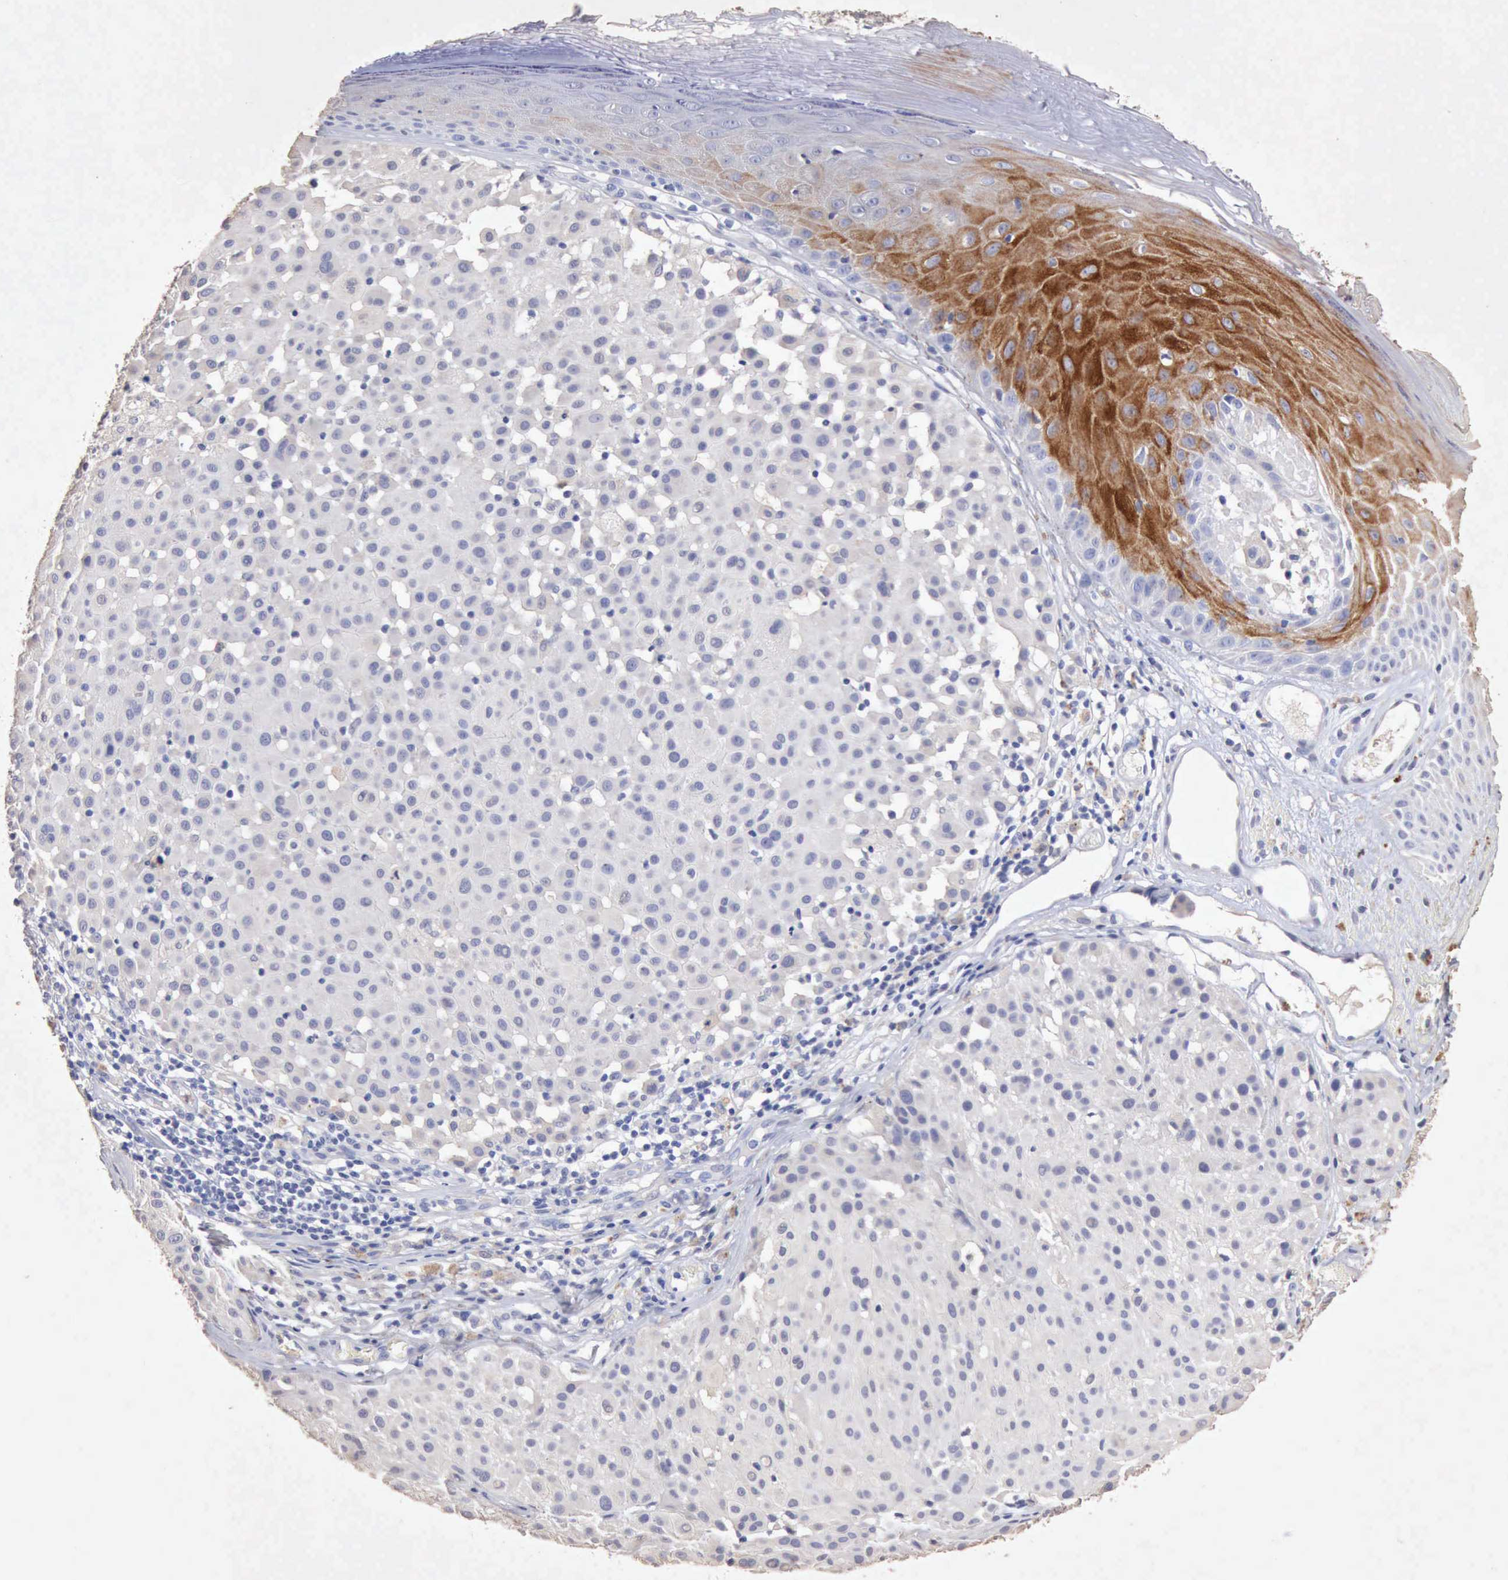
{"staining": {"intensity": "negative", "quantity": "none", "location": "none"}, "tissue": "melanoma", "cell_type": "Tumor cells", "image_type": "cancer", "snomed": [{"axis": "morphology", "description": "Malignant melanoma, NOS"}, {"axis": "topography", "description": "Skin"}], "caption": "Tumor cells are negative for brown protein staining in malignant melanoma.", "gene": "KRT6B", "patient": {"sex": "male", "age": 36}}